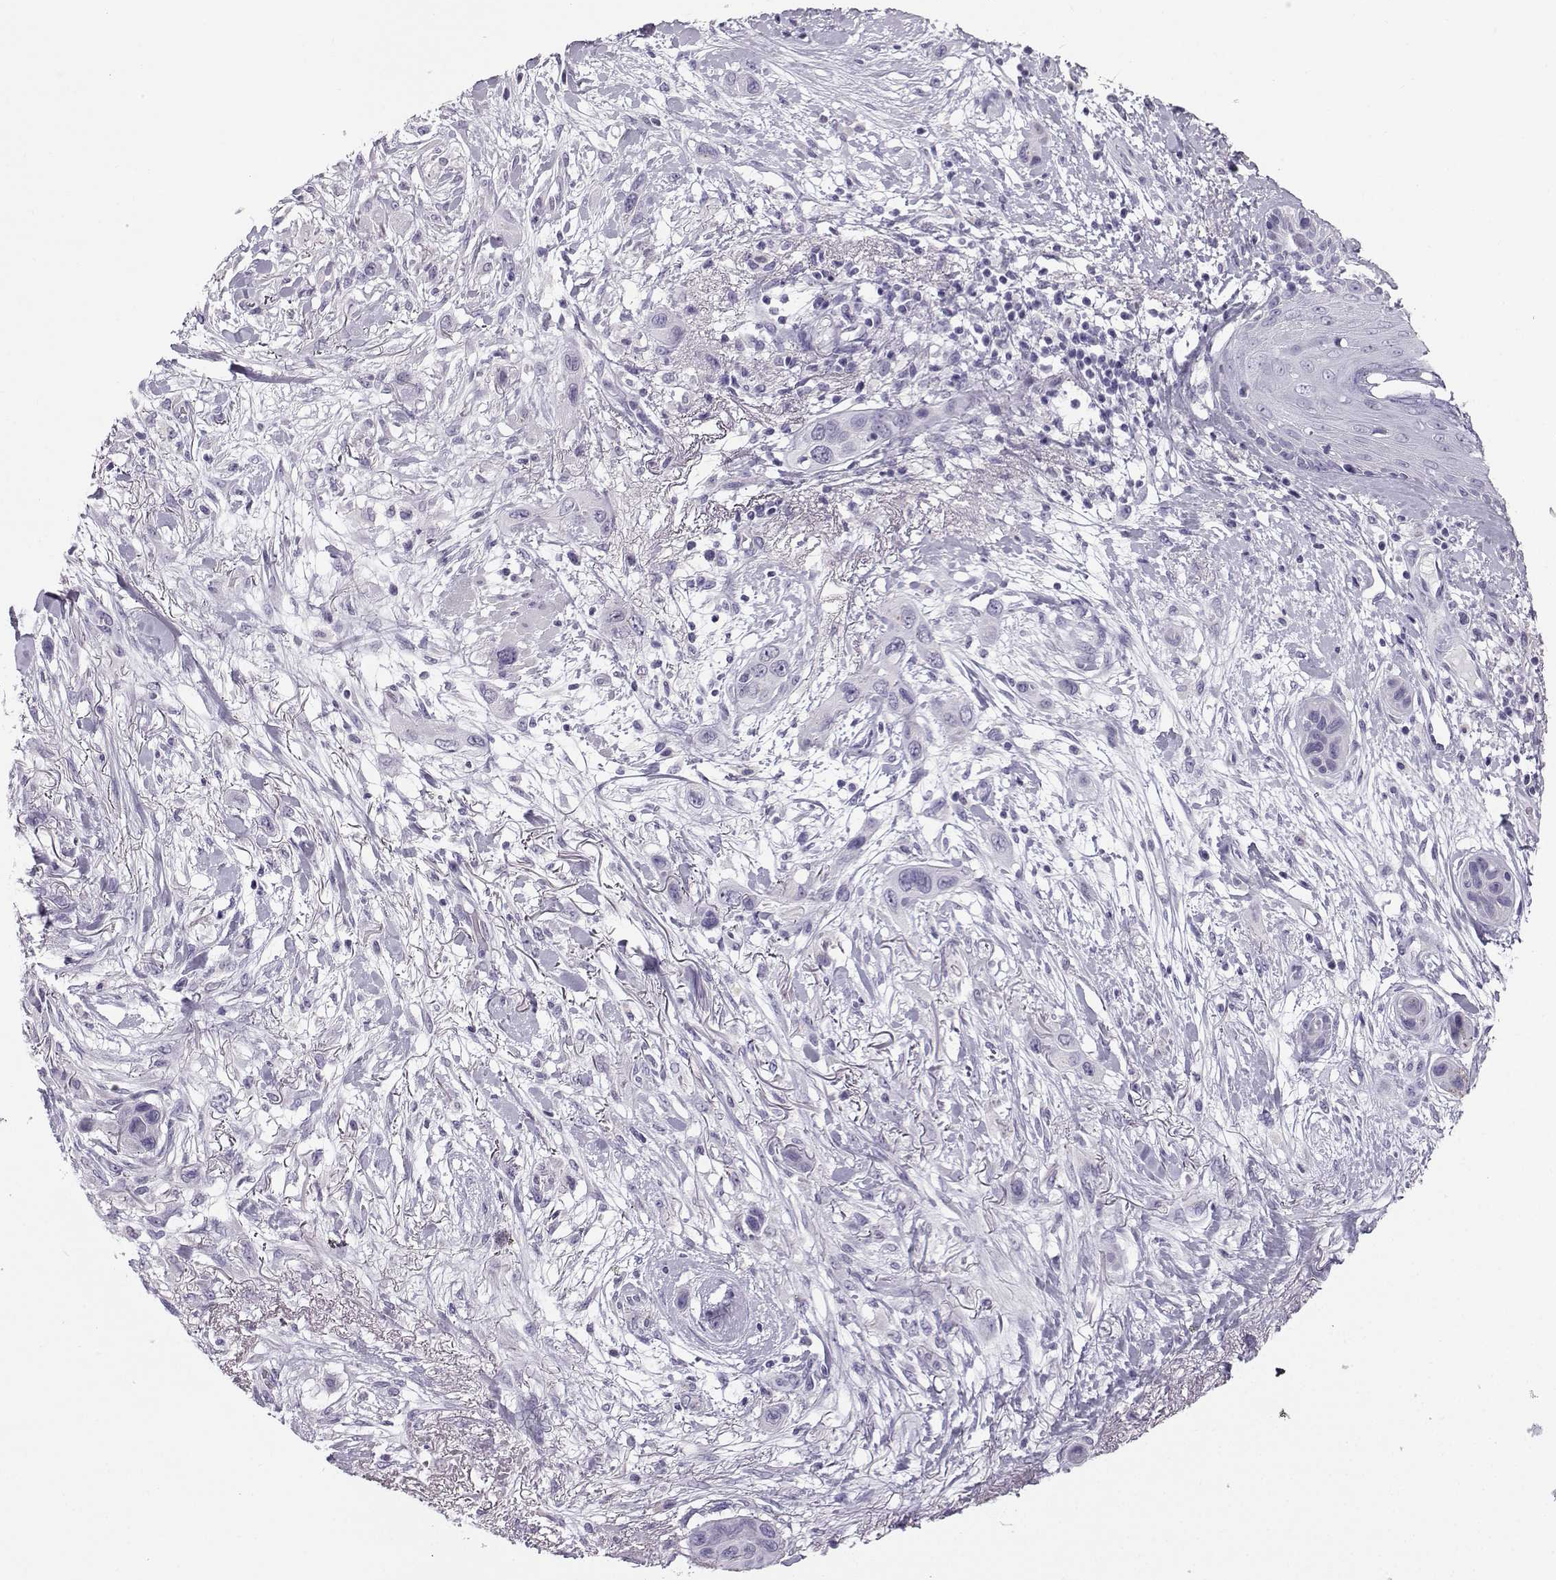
{"staining": {"intensity": "negative", "quantity": "none", "location": "none"}, "tissue": "skin cancer", "cell_type": "Tumor cells", "image_type": "cancer", "snomed": [{"axis": "morphology", "description": "Squamous cell carcinoma, NOS"}, {"axis": "topography", "description": "Skin"}], "caption": "A high-resolution photomicrograph shows immunohistochemistry (IHC) staining of skin squamous cell carcinoma, which demonstrates no significant expression in tumor cells.", "gene": "ZBTB8B", "patient": {"sex": "male", "age": 79}}